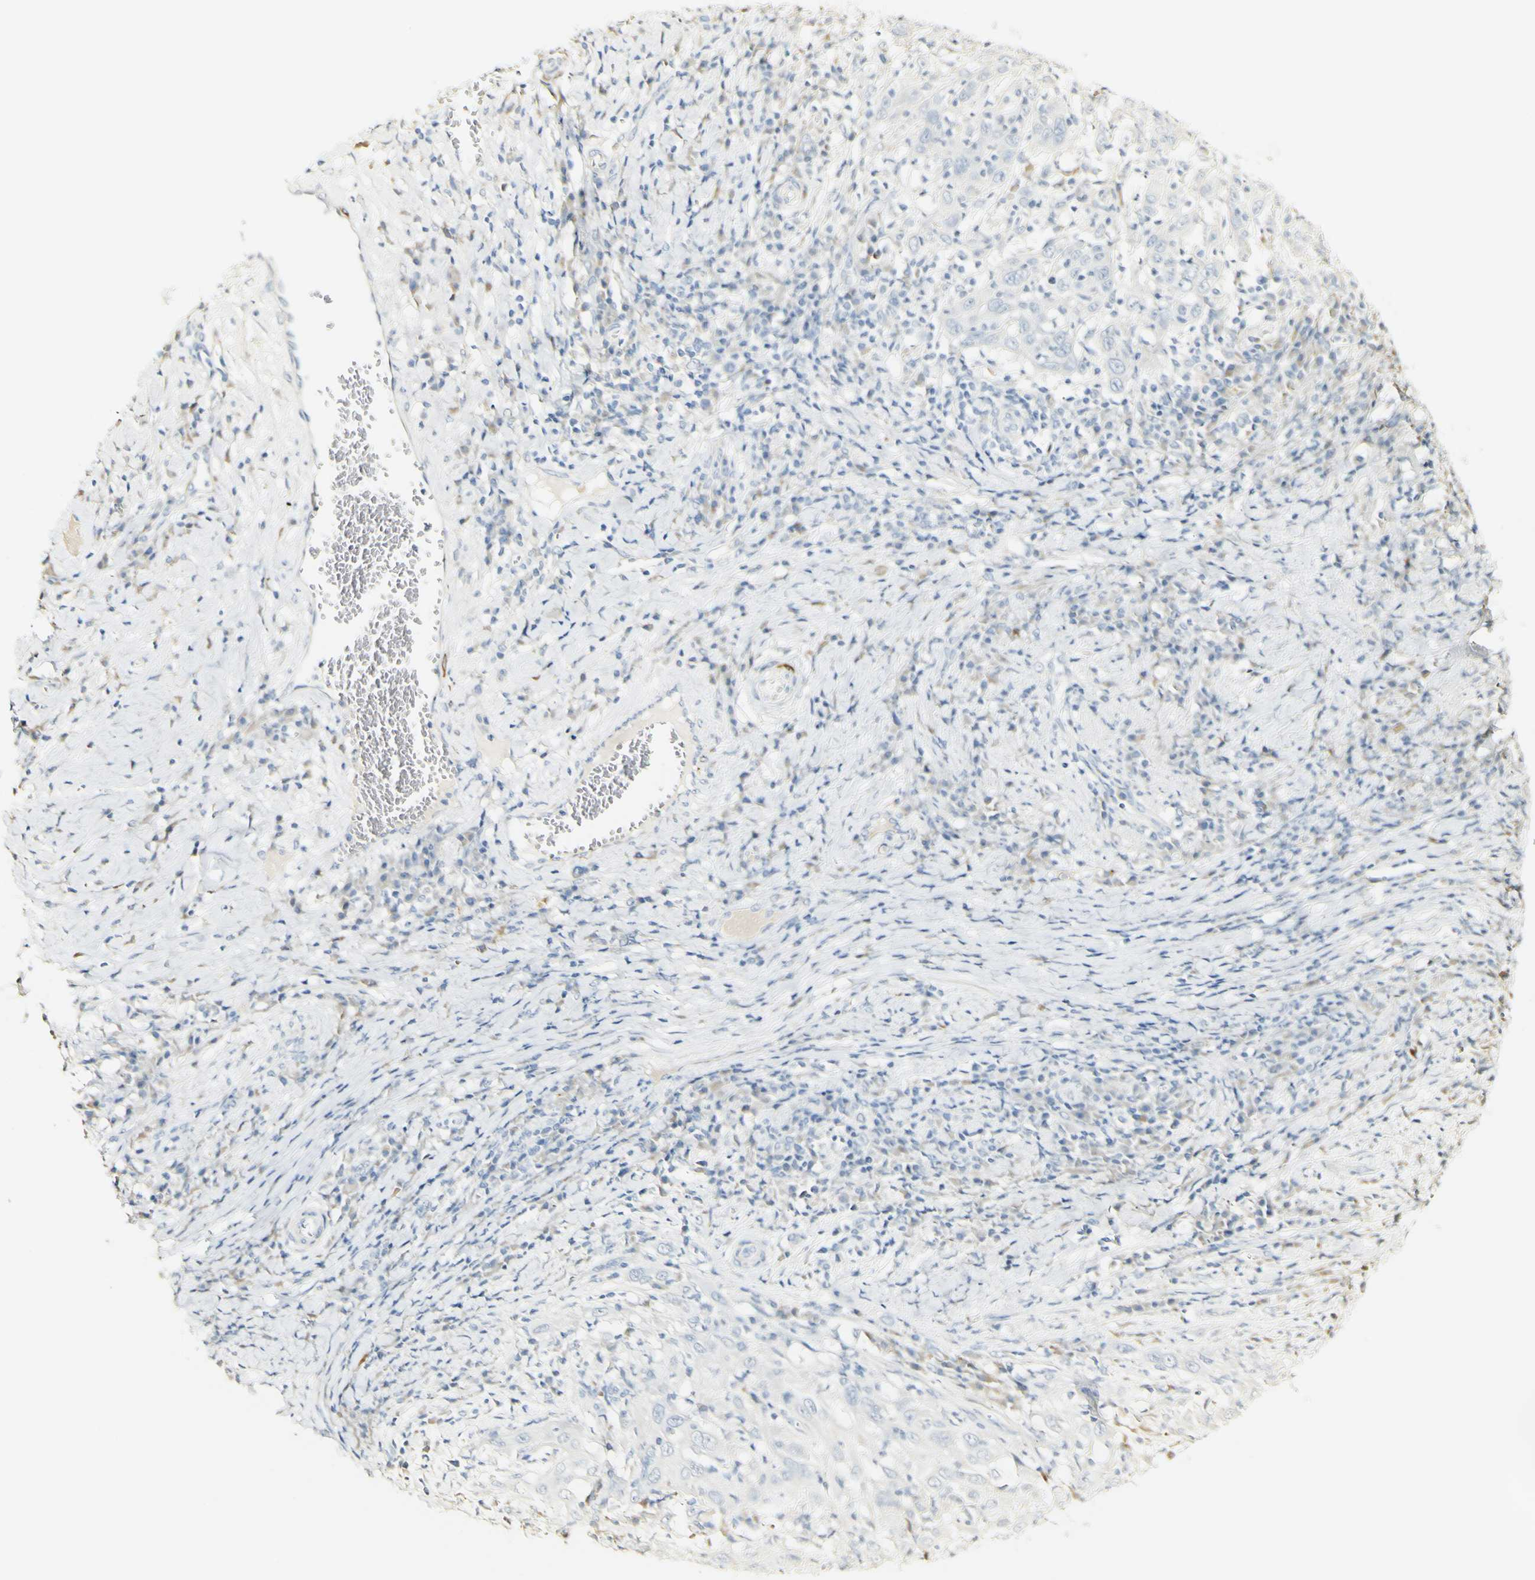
{"staining": {"intensity": "negative", "quantity": "none", "location": "none"}, "tissue": "cervical cancer", "cell_type": "Tumor cells", "image_type": "cancer", "snomed": [{"axis": "morphology", "description": "Squamous cell carcinoma, NOS"}, {"axis": "topography", "description": "Cervix"}], "caption": "Immunohistochemistry of human cervical cancer (squamous cell carcinoma) exhibits no positivity in tumor cells. Brightfield microscopy of immunohistochemistry (IHC) stained with DAB (3,3'-diaminobenzidine) (brown) and hematoxylin (blue), captured at high magnification.", "gene": "FMO3", "patient": {"sex": "female", "age": 46}}